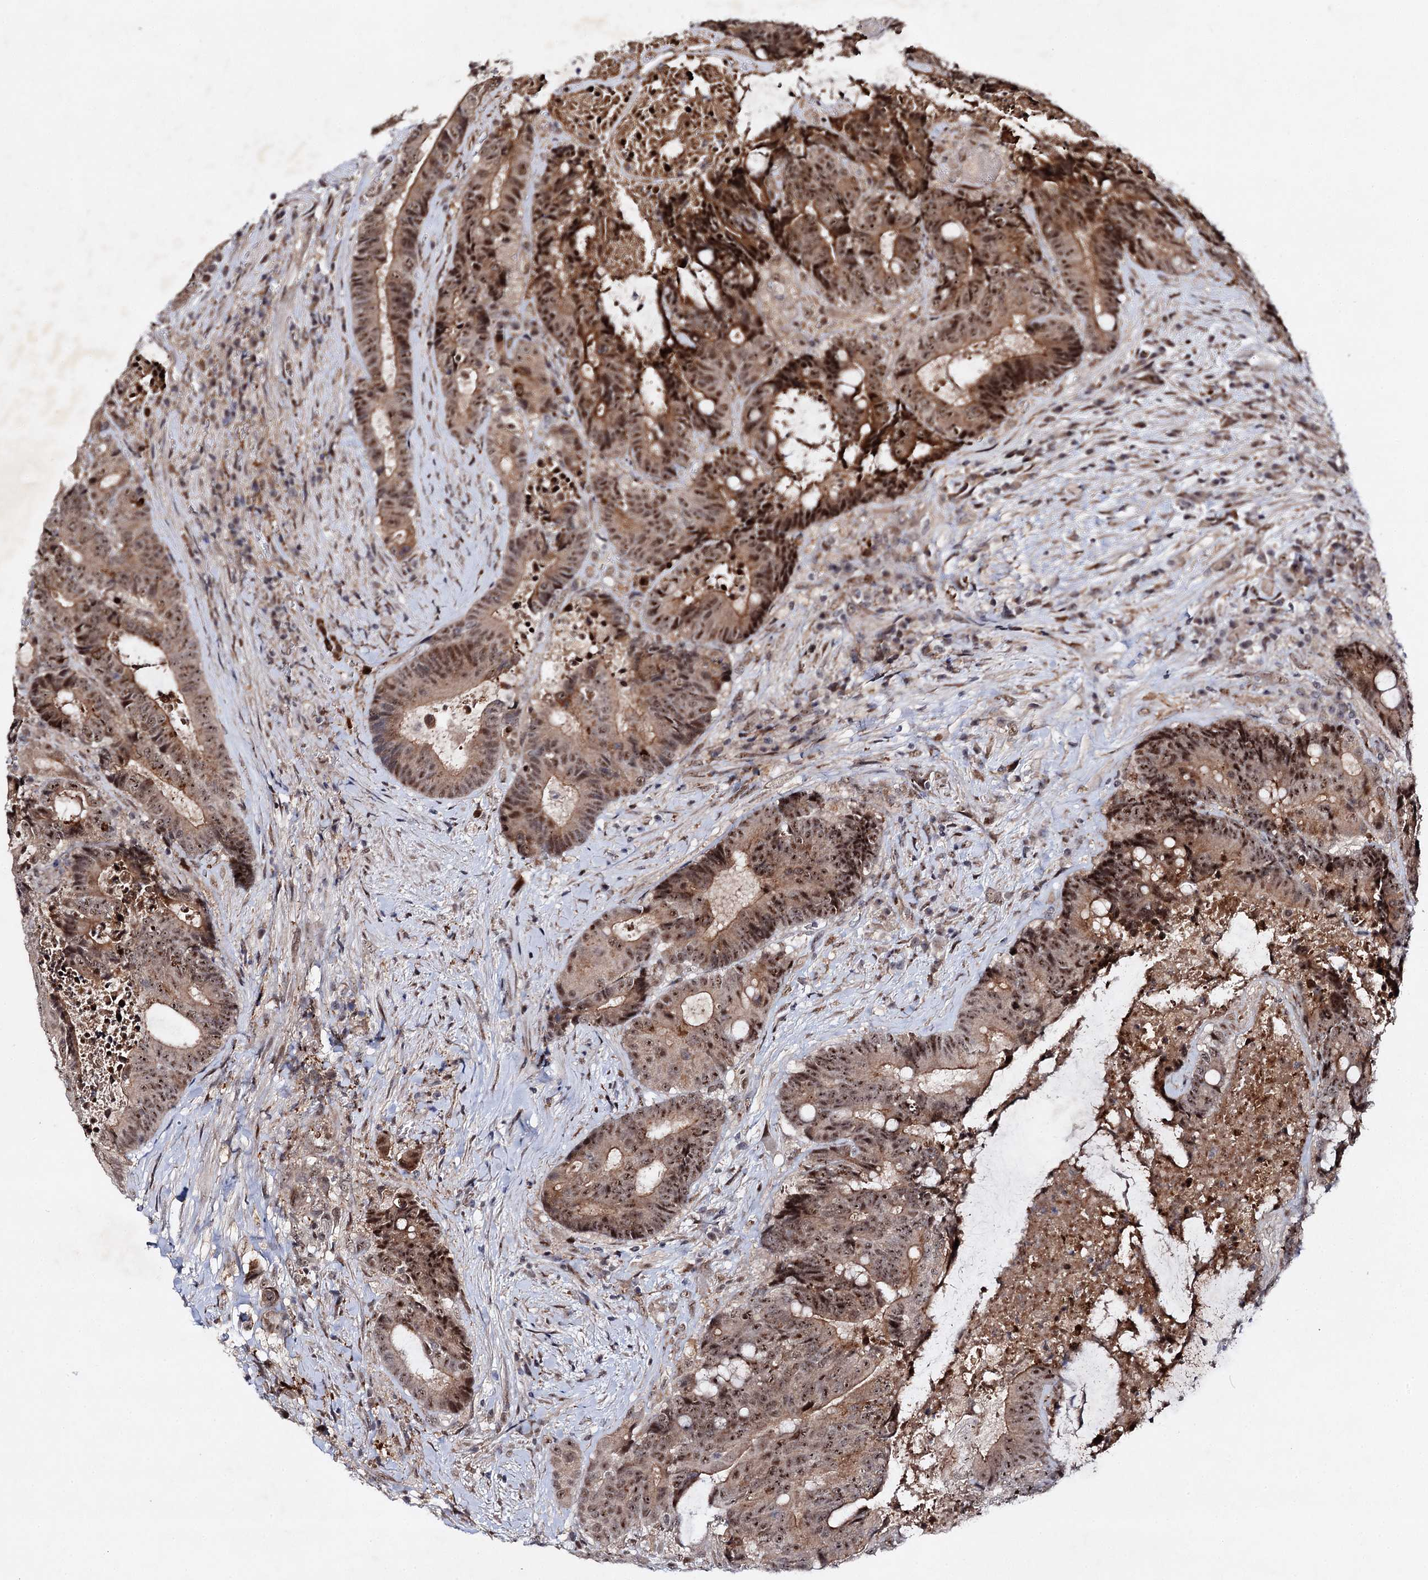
{"staining": {"intensity": "moderate", "quantity": ">75%", "location": "cytoplasmic/membranous,nuclear"}, "tissue": "colorectal cancer", "cell_type": "Tumor cells", "image_type": "cancer", "snomed": [{"axis": "morphology", "description": "Adenocarcinoma, NOS"}, {"axis": "topography", "description": "Rectum"}], "caption": "High-magnification brightfield microscopy of colorectal cancer stained with DAB (3,3'-diaminobenzidine) (brown) and counterstained with hematoxylin (blue). tumor cells exhibit moderate cytoplasmic/membranous and nuclear expression is identified in approximately>75% of cells. Immunohistochemistry (ihc) stains the protein in brown and the nuclei are stained blue.", "gene": "BUD13", "patient": {"sex": "male", "age": 69}}